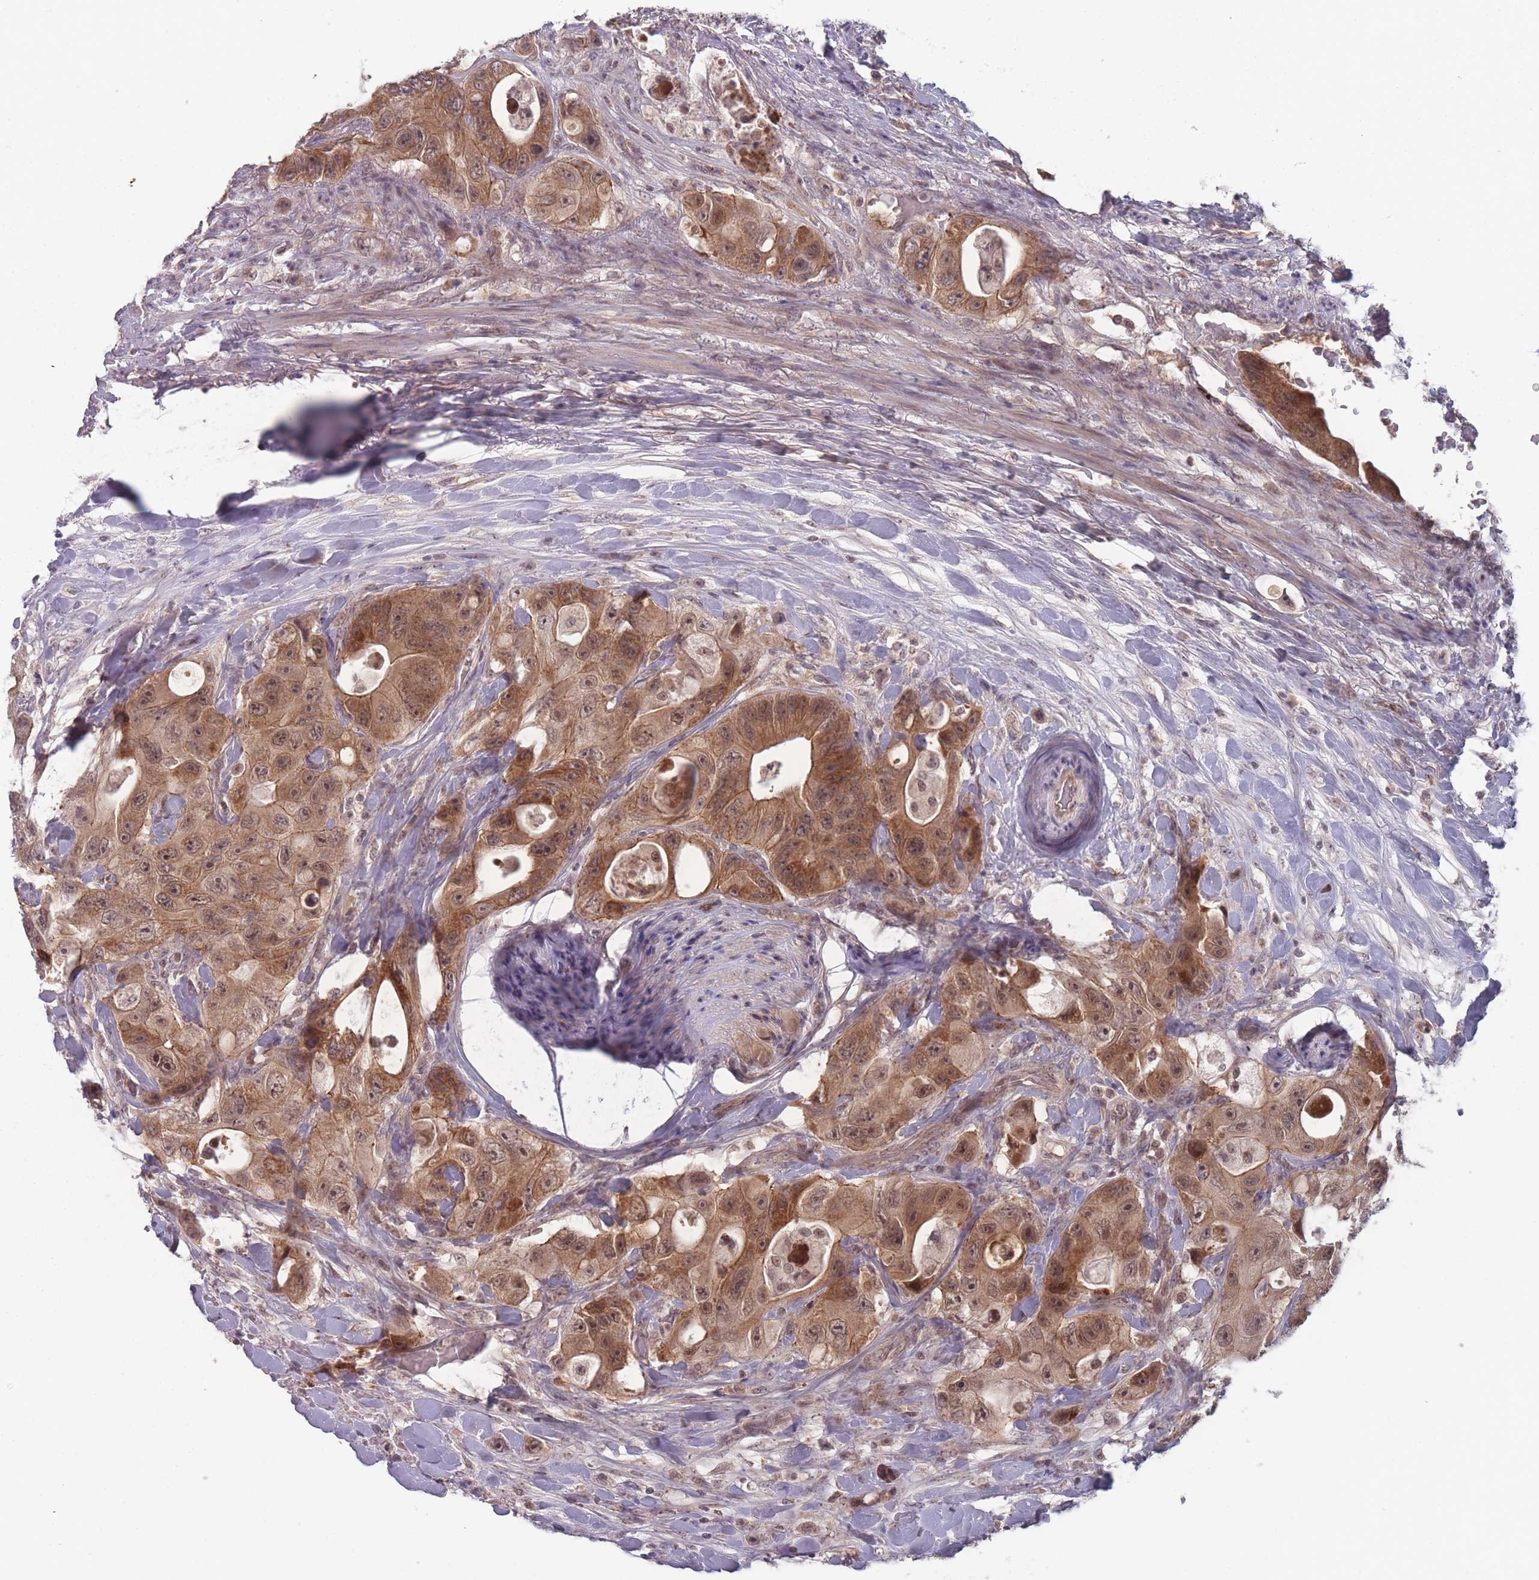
{"staining": {"intensity": "moderate", "quantity": ">75%", "location": "cytoplasmic/membranous,nuclear"}, "tissue": "colorectal cancer", "cell_type": "Tumor cells", "image_type": "cancer", "snomed": [{"axis": "morphology", "description": "Adenocarcinoma, NOS"}, {"axis": "topography", "description": "Colon"}], "caption": "IHC photomicrograph of colorectal adenocarcinoma stained for a protein (brown), which demonstrates medium levels of moderate cytoplasmic/membranous and nuclear staining in about >75% of tumor cells.", "gene": "TMEM232", "patient": {"sex": "female", "age": 46}}